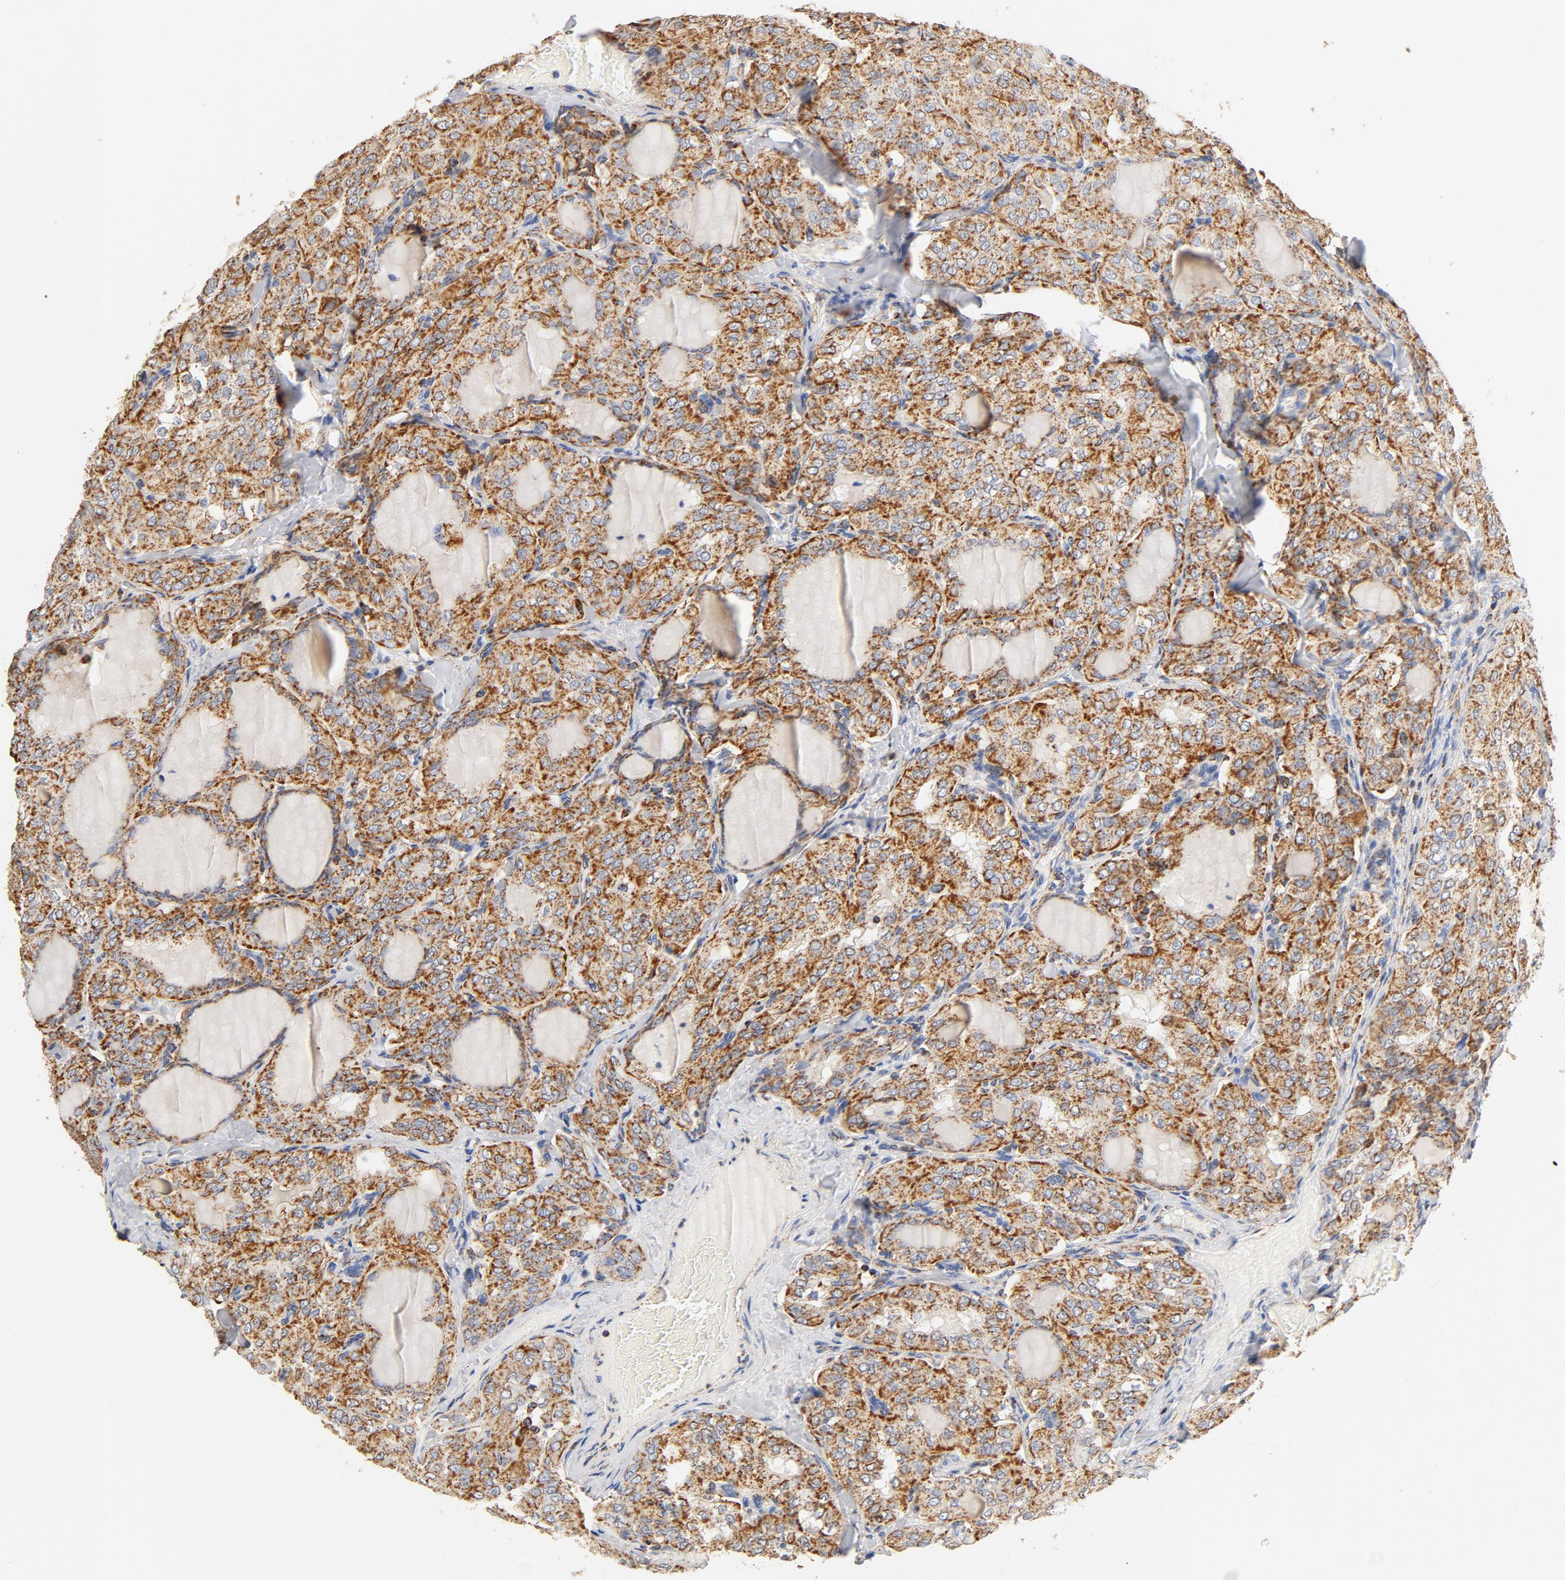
{"staining": {"intensity": "moderate", "quantity": ">75%", "location": "cytoplasmic/membranous"}, "tissue": "thyroid cancer", "cell_type": "Tumor cells", "image_type": "cancer", "snomed": [{"axis": "morphology", "description": "Papillary adenocarcinoma, NOS"}, {"axis": "topography", "description": "Thyroid gland"}], "caption": "Papillary adenocarcinoma (thyroid) tissue displays moderate cytoplasmic/membranous staining in approximately >75% of tumor cells, visualized by immunohistochemistry. Using DAB (3,3'-diaminobenzidine) (brown) and hematoxylin (blue) stains, captured at high magnification using brightfield microscopy.", "gene": "COX4I1", "patient": {"sex": "male", "age": 20}}